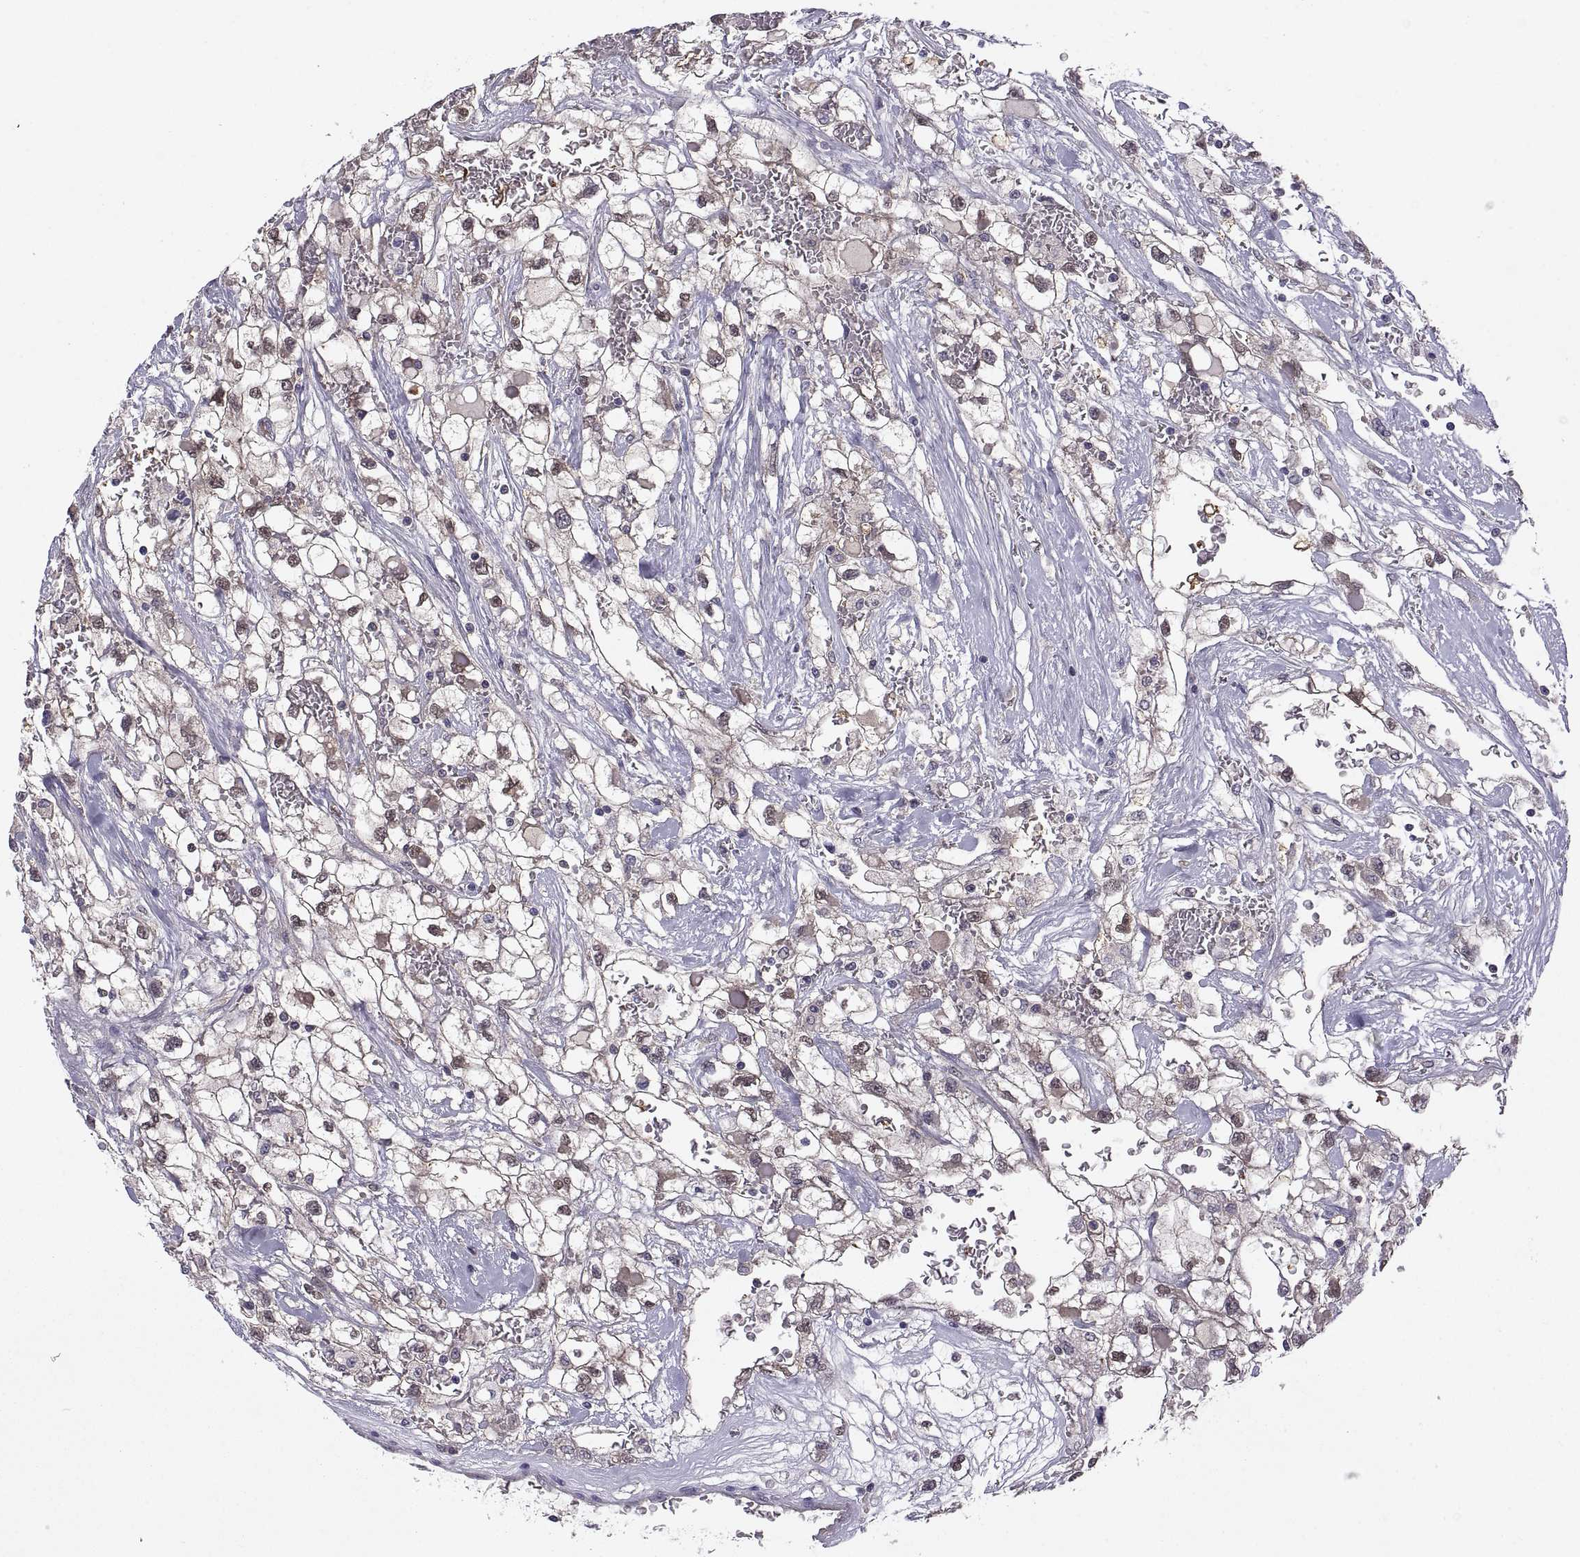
{"staining": {"intensity": "moderate", "quantity": "25%-75%", "location": "cytoplasmic/membranous,nuclear"}, "tissue": "renal cancer", "cell_type": "Tumor cells", "image_type": "cancer", "snomed": [{"axis": "morphology", "description": "Adenocarcinoma, NOS"}, {"axis": "topography", "description": "Kidney"}], "caption": "The photomicrograph exhibits immunohistochemical staining of renal cancer. There is moderate cytoplasmic/membranous and nuclear staining is seen in approximately 25%-75% of tumor cells. Ihc stains the protein of interest in brown and the nuclei are stained blue.", "gene": "FGF9", "patient": {"sex": "male", "age": 59}}